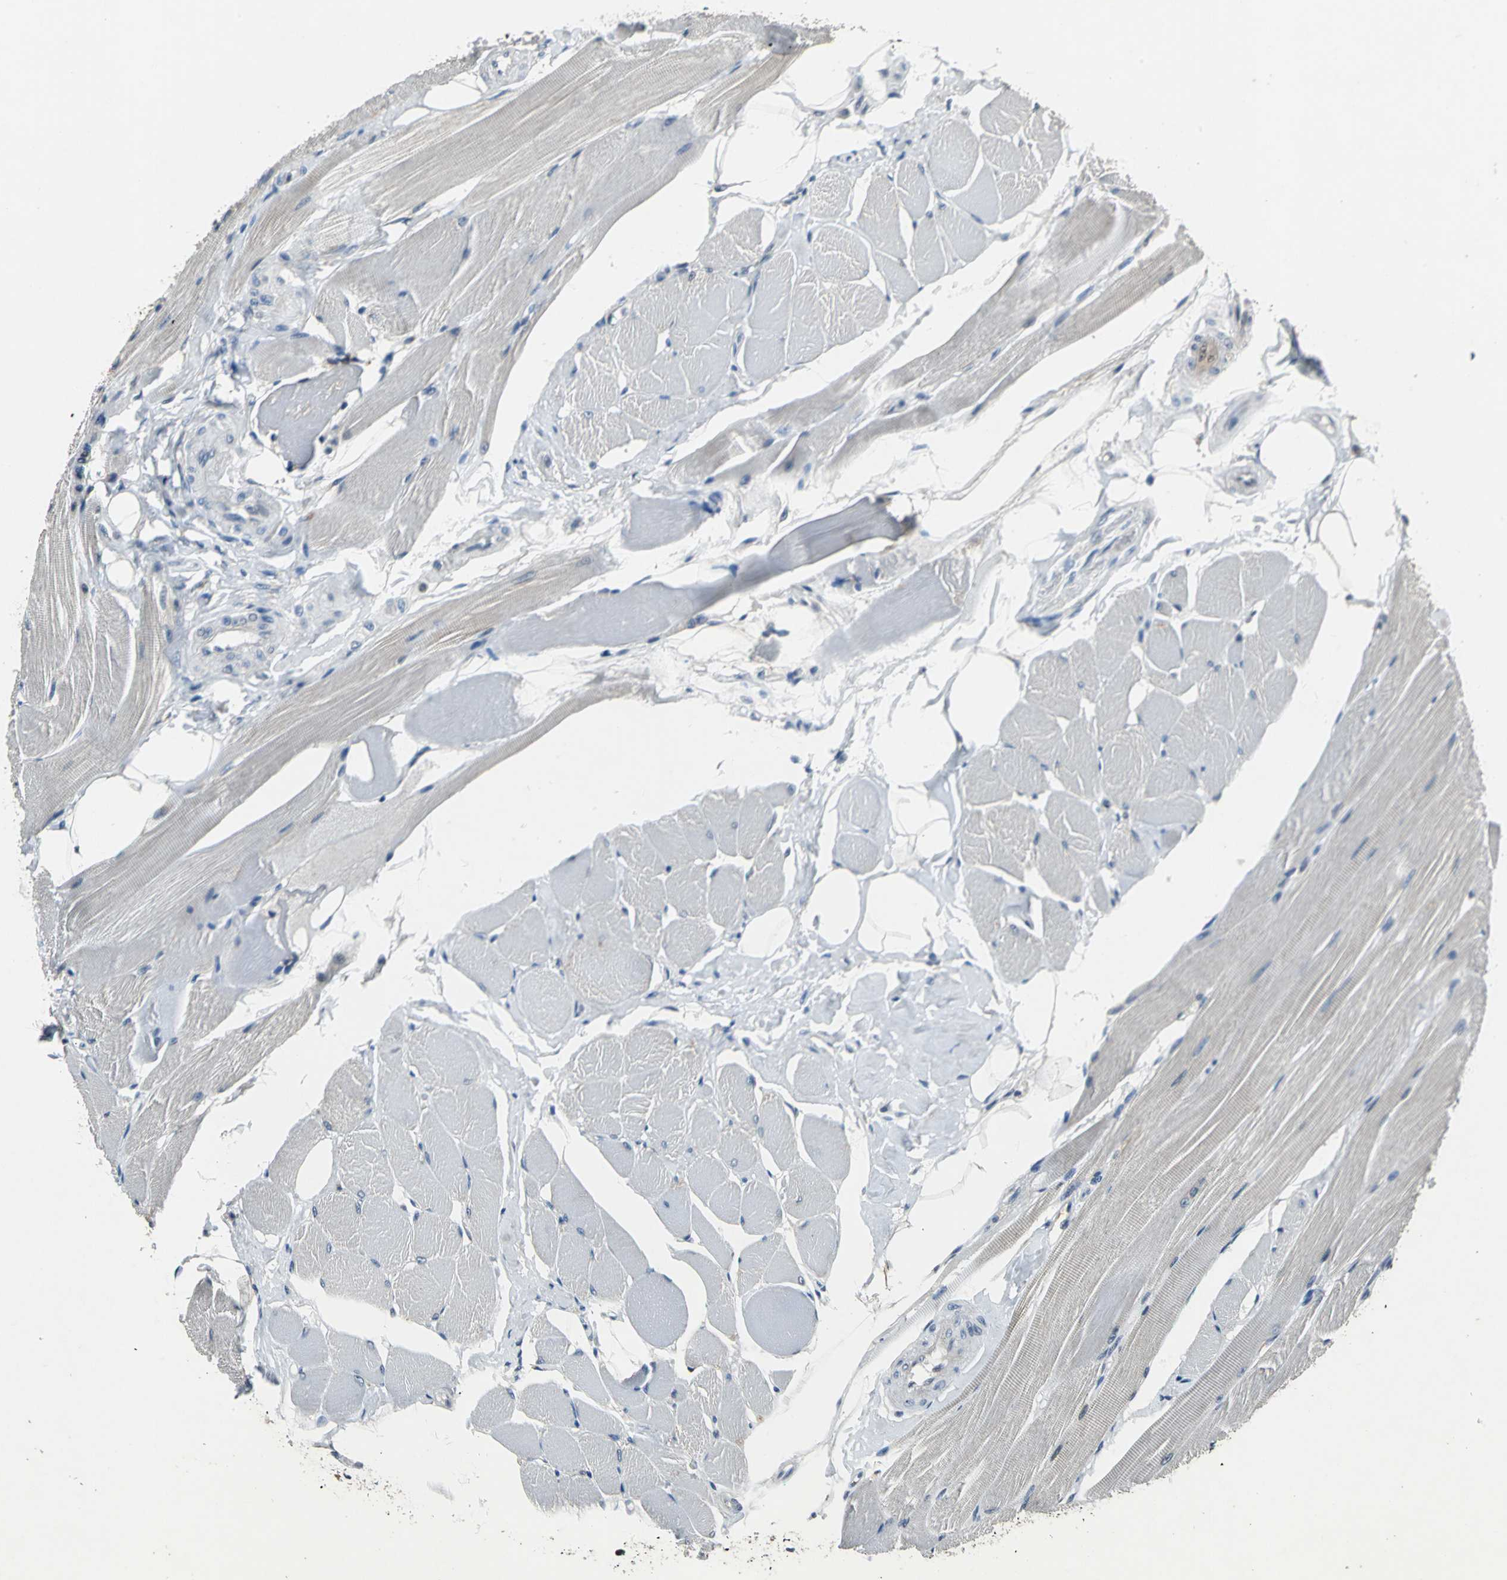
{"staining": {"intensity": "negative", "quantity": "none", "location": "none"}, "tissue": "skeletal muscle", "cell_type": "Myocytes", "image_type": "normal", "snomed": [{"axis": "morphology", "description": "Normal tissue, NOS"}, {"axis": "topography", "description": "Skeletal muscle"}, {"axis": "topography", "description": "Peripheral nerve tissue"}], "caption": "Protein analysis of unremarkable skeletal muscle exhibits no significant expression in myocytes.", "gene": "JADE3", "patient": {"sex": "female", "age": 84}}